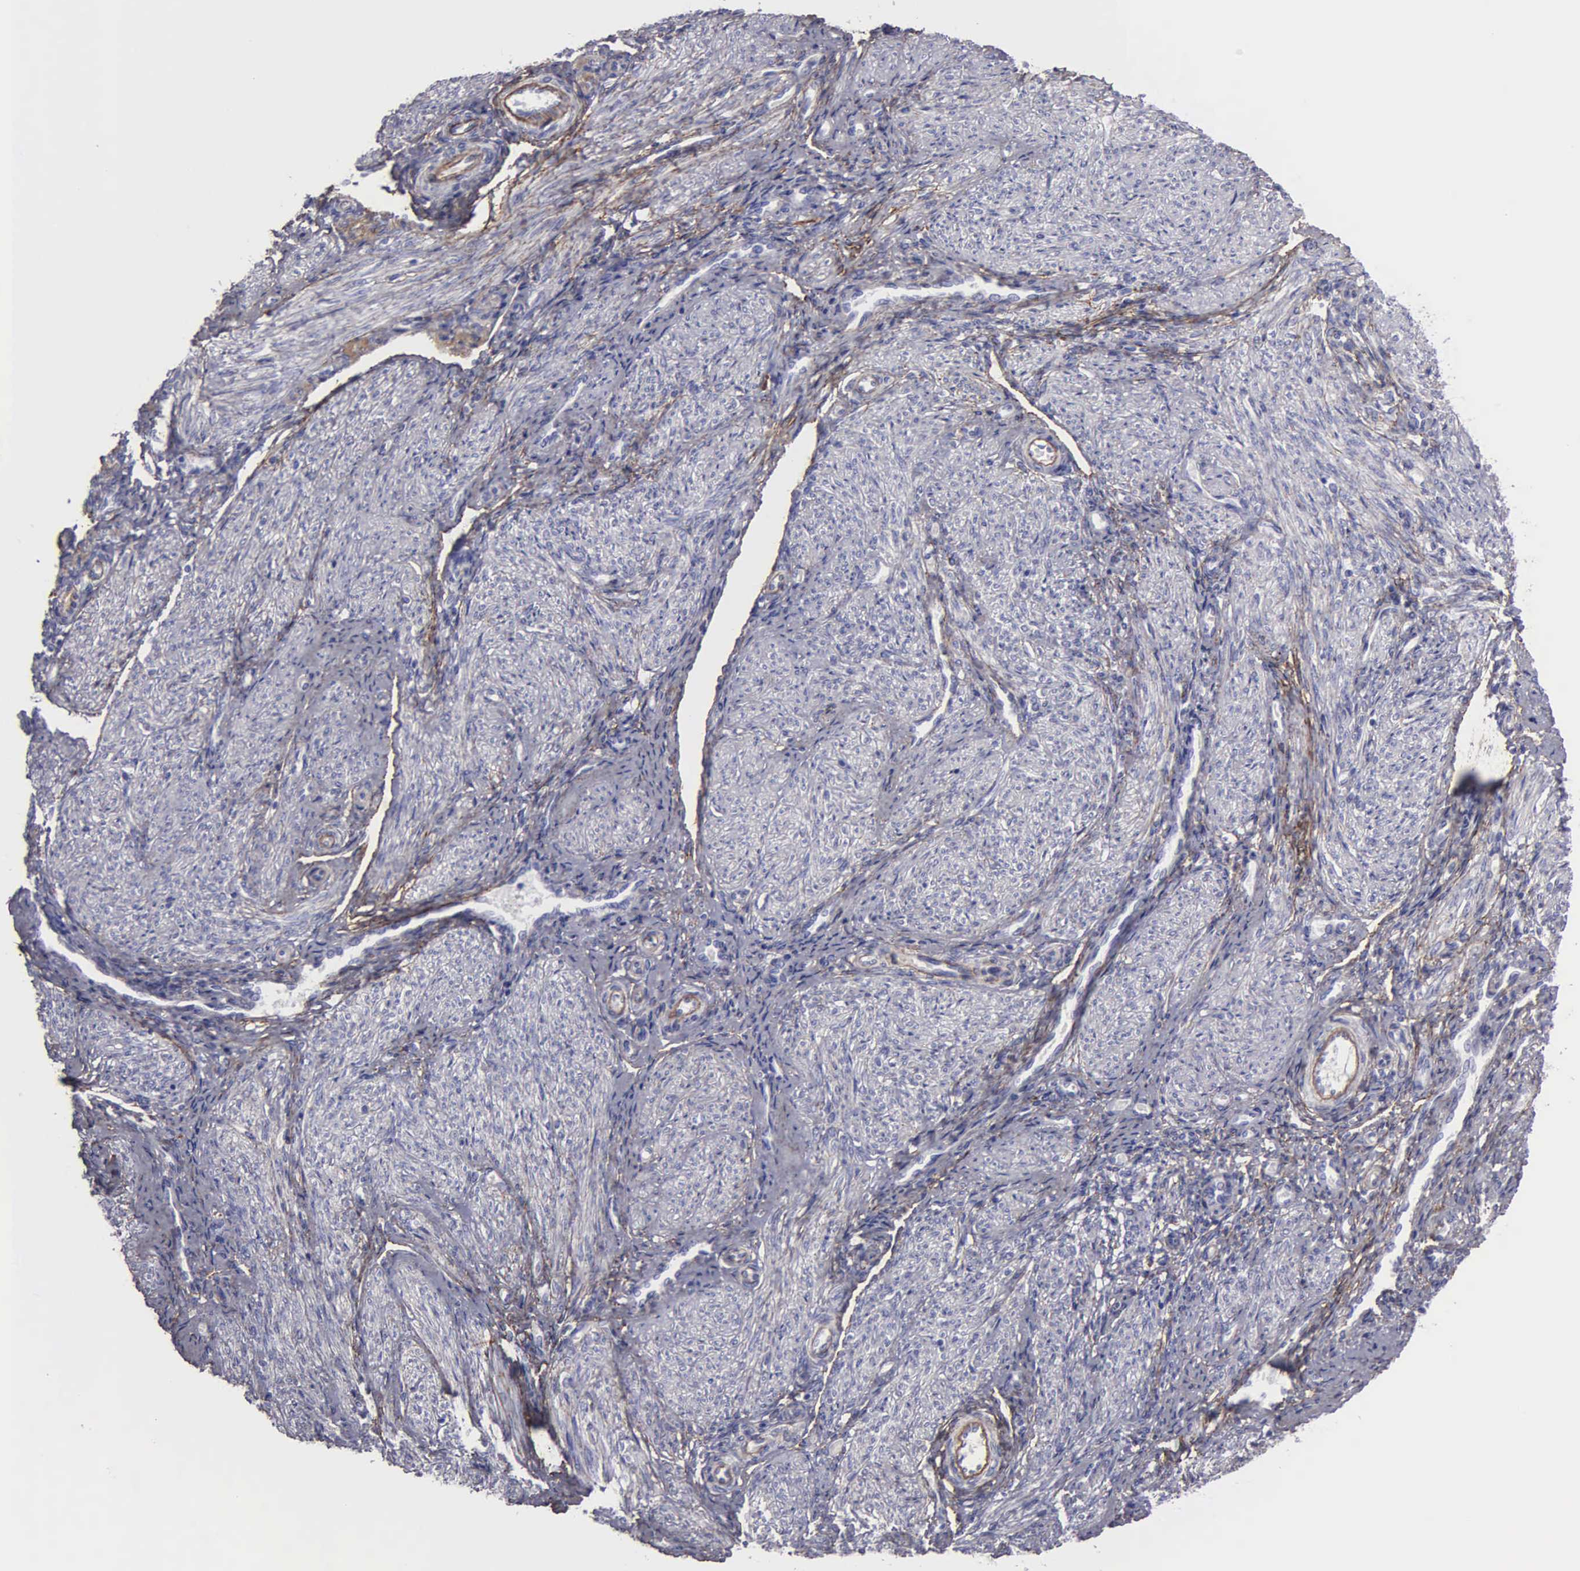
{"staining": {"intensity": "negative", "quantity": "none", "location": "none"}, "tissue": "endometrium", "cell_type": "Cells in endometrial stroma", "image_type": "normal", "snomed": [{"axis": "morphology", "description": "Normal tissue, NOS"}, {"axis": "topography", "description": "Endometrium"}], "caption": "DAB immunohistochemical staining of normal human endometrium displays no significant staining in cells in endometrial stroma.", "gene": "FBLN5", "patient": {"sex": "female", "age": 36}}